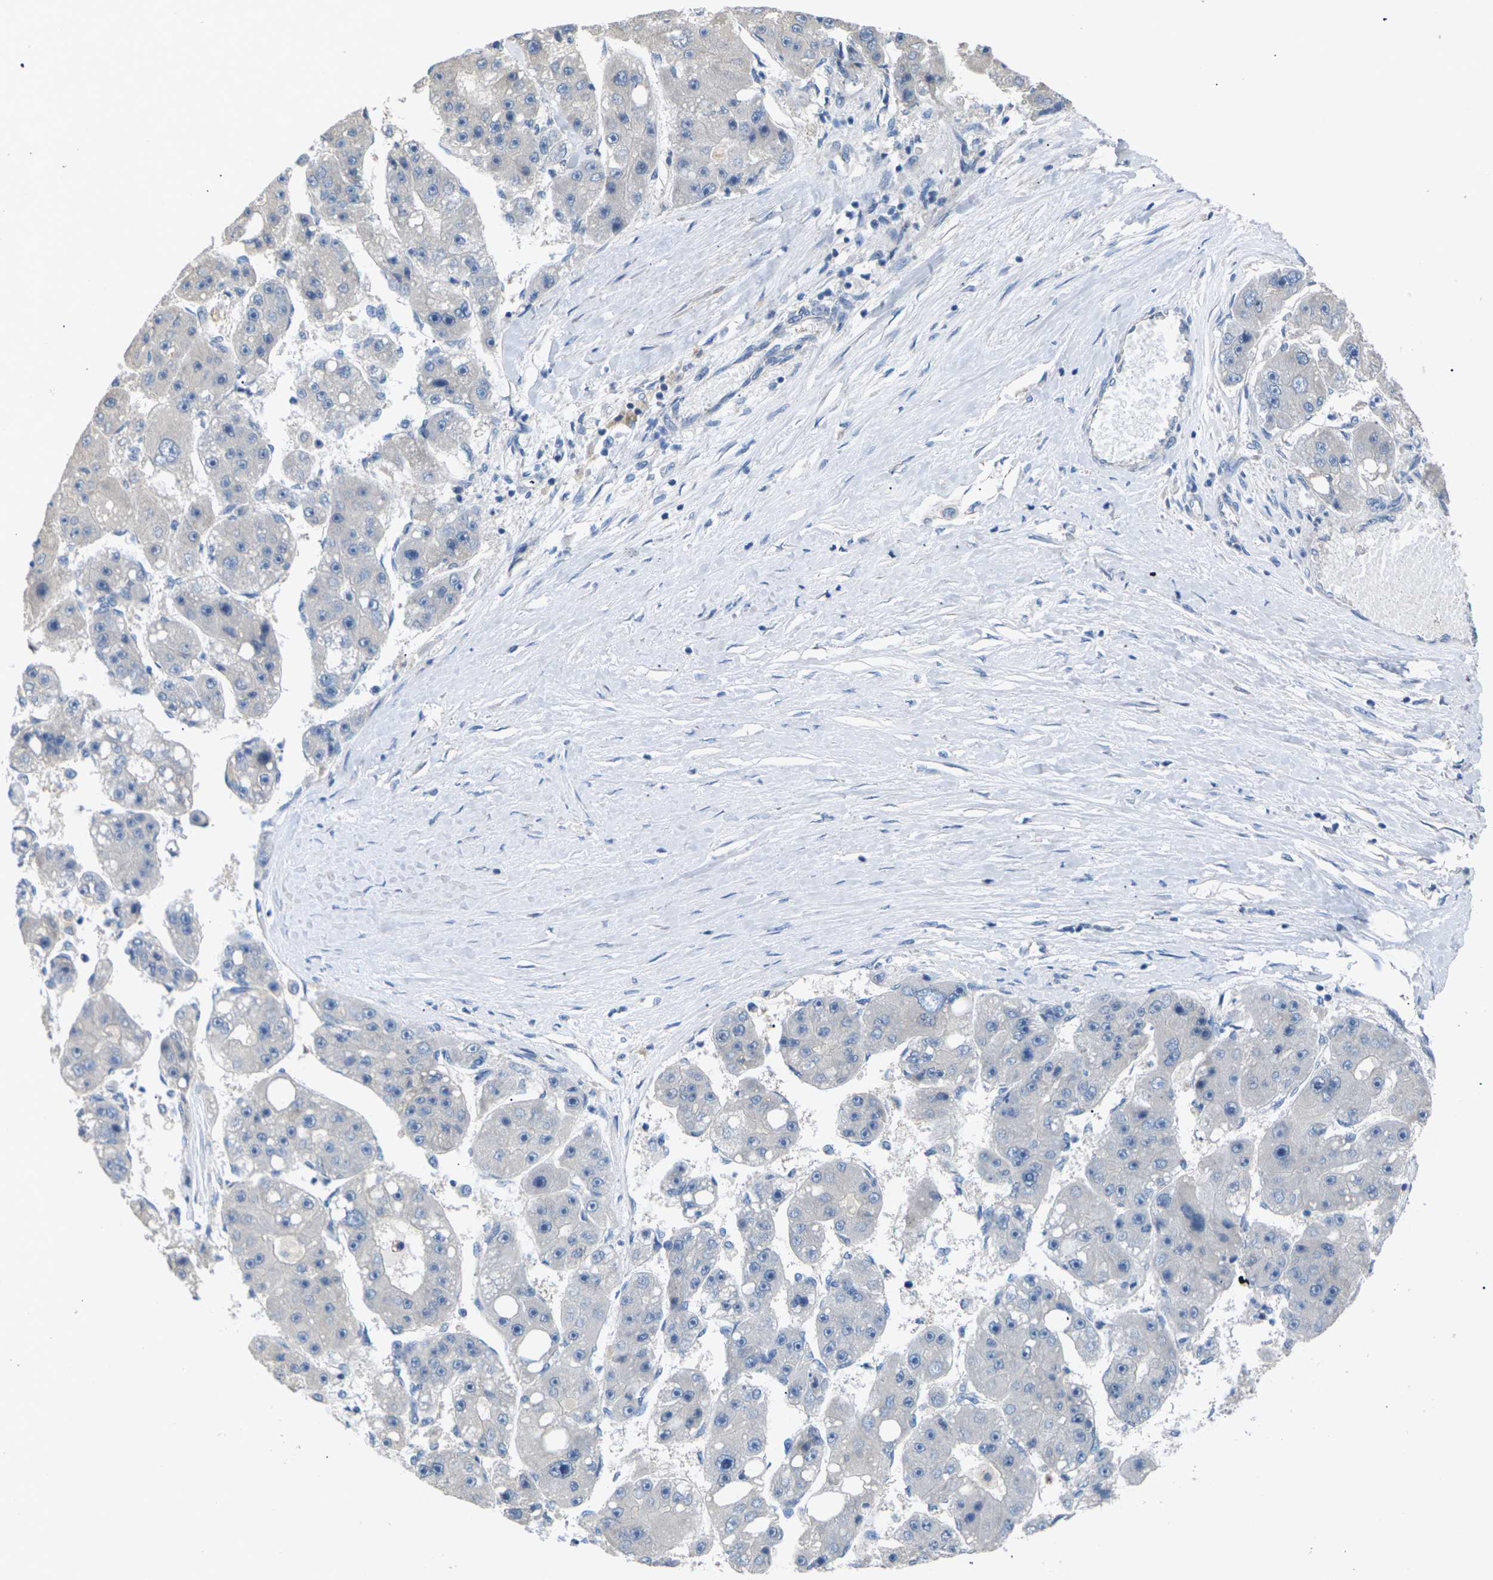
{"staining": {"intensity": "negative", "quantity": "none", "location": "none"}, "tissue": "liver cancer", "cell_type": "Tumor cells", "image_type": "cancer", "snomed": [{"axis": "morphology", "description": "Carcinoma, Hepatocellular, NOS"}, {"axis": "topography", "description": "Liver"}], "caption": "Liver hepatocellular carcinoma stained for a protein using immunohistochemistry (IHC) exhibits no positivity tumor cells.", "gene": "KLHDC8B", "patient": {"sex": "female", "age": 61}}